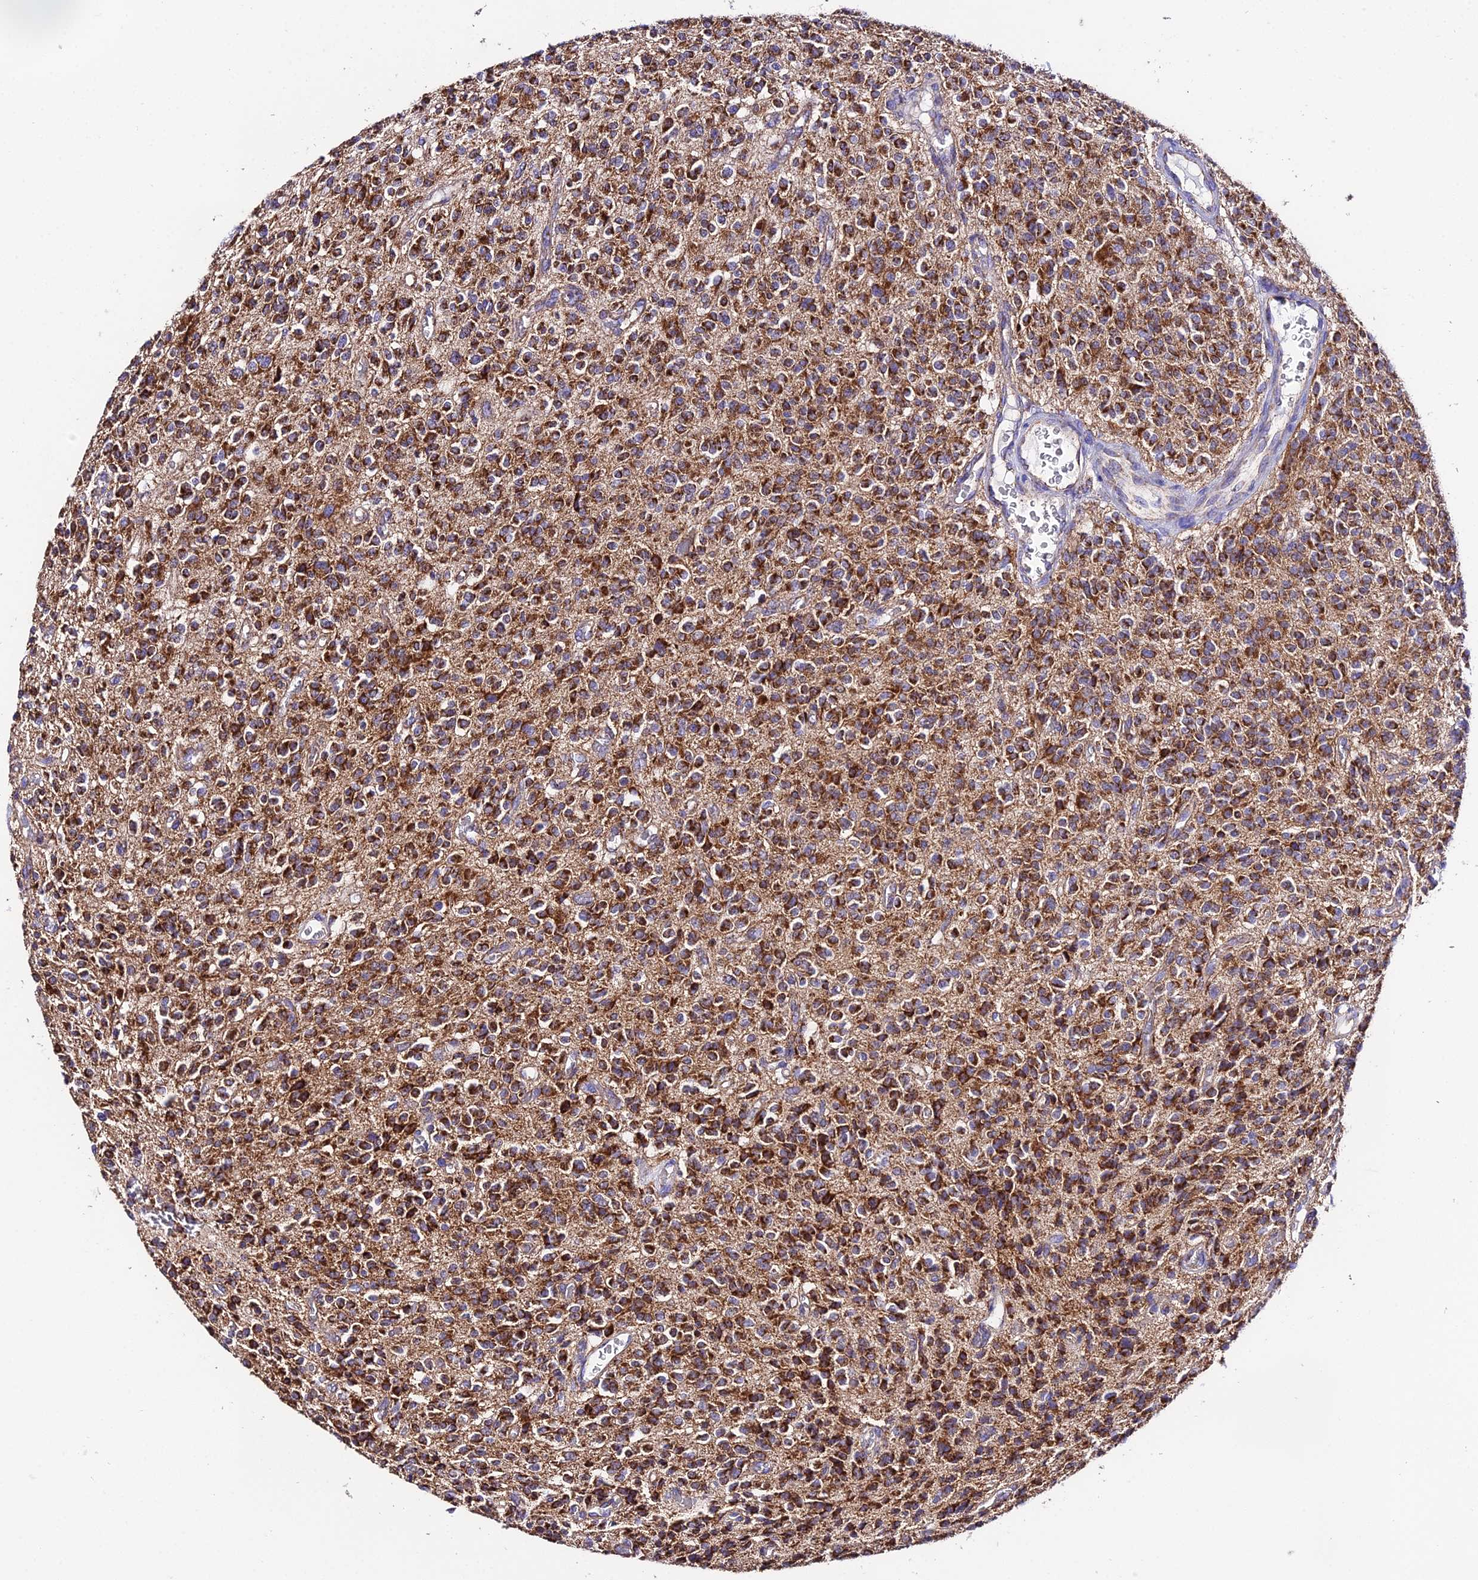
{"staining": {"intensity": "strong", "quantity": ">75%", "location": "cytoplasmic/membranous"}, "tissue": "glioma", "cell_type": "Tumor cells", "image_type": "cancer", "snomed": [{"axis": "morphology", "description": "Glioma, malignant, High grade"}, {"axis": "topography", "description": "Brain"}], "caption": "A histopathology image showing strong cytoplasmic/membranous expression in about >75% of tumor cells in glioma, as visualized by brown immunohistochemical staining.", "gene": "OCIAD1", "patient": {"sex": "male", "age": 34}}